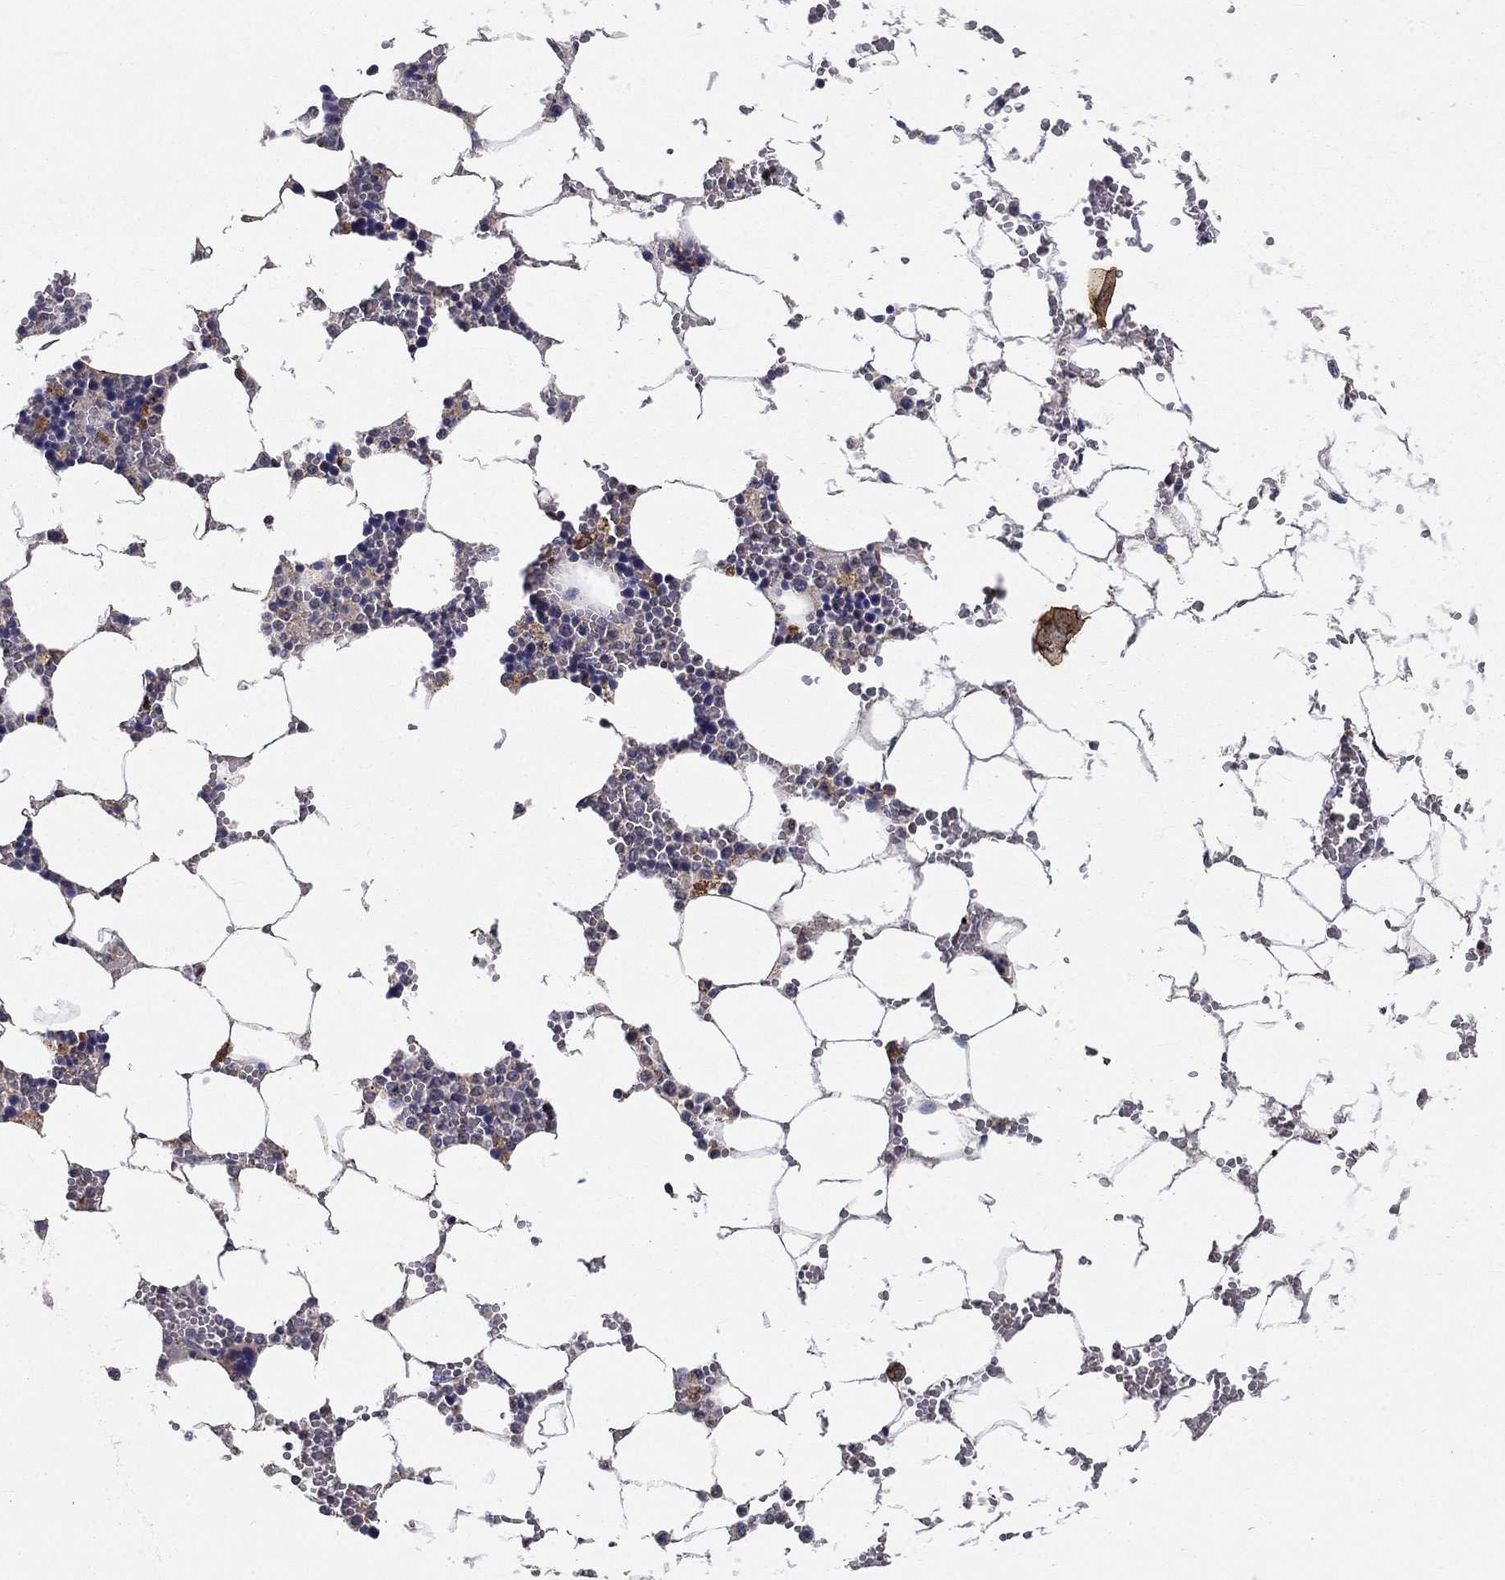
{"staining": {"intensity": "negative", "quantity": "none", "location": "none"}, "tissue": "bone marrow", "cell_type": "Hematopoietic cells", "image_type": "normal", "snomed": [{"axis": "morphology", "description": "Normal tissue, NOS"}, {"axis": "topography", "description": "Bone marrow"}], "caption": "Photomicrograph shows no significant protein positivity in hematopoietic cells of benign bone marrow.", "gene": "ALDH4A1", "patient": {"sex": "female", "age": 64}}